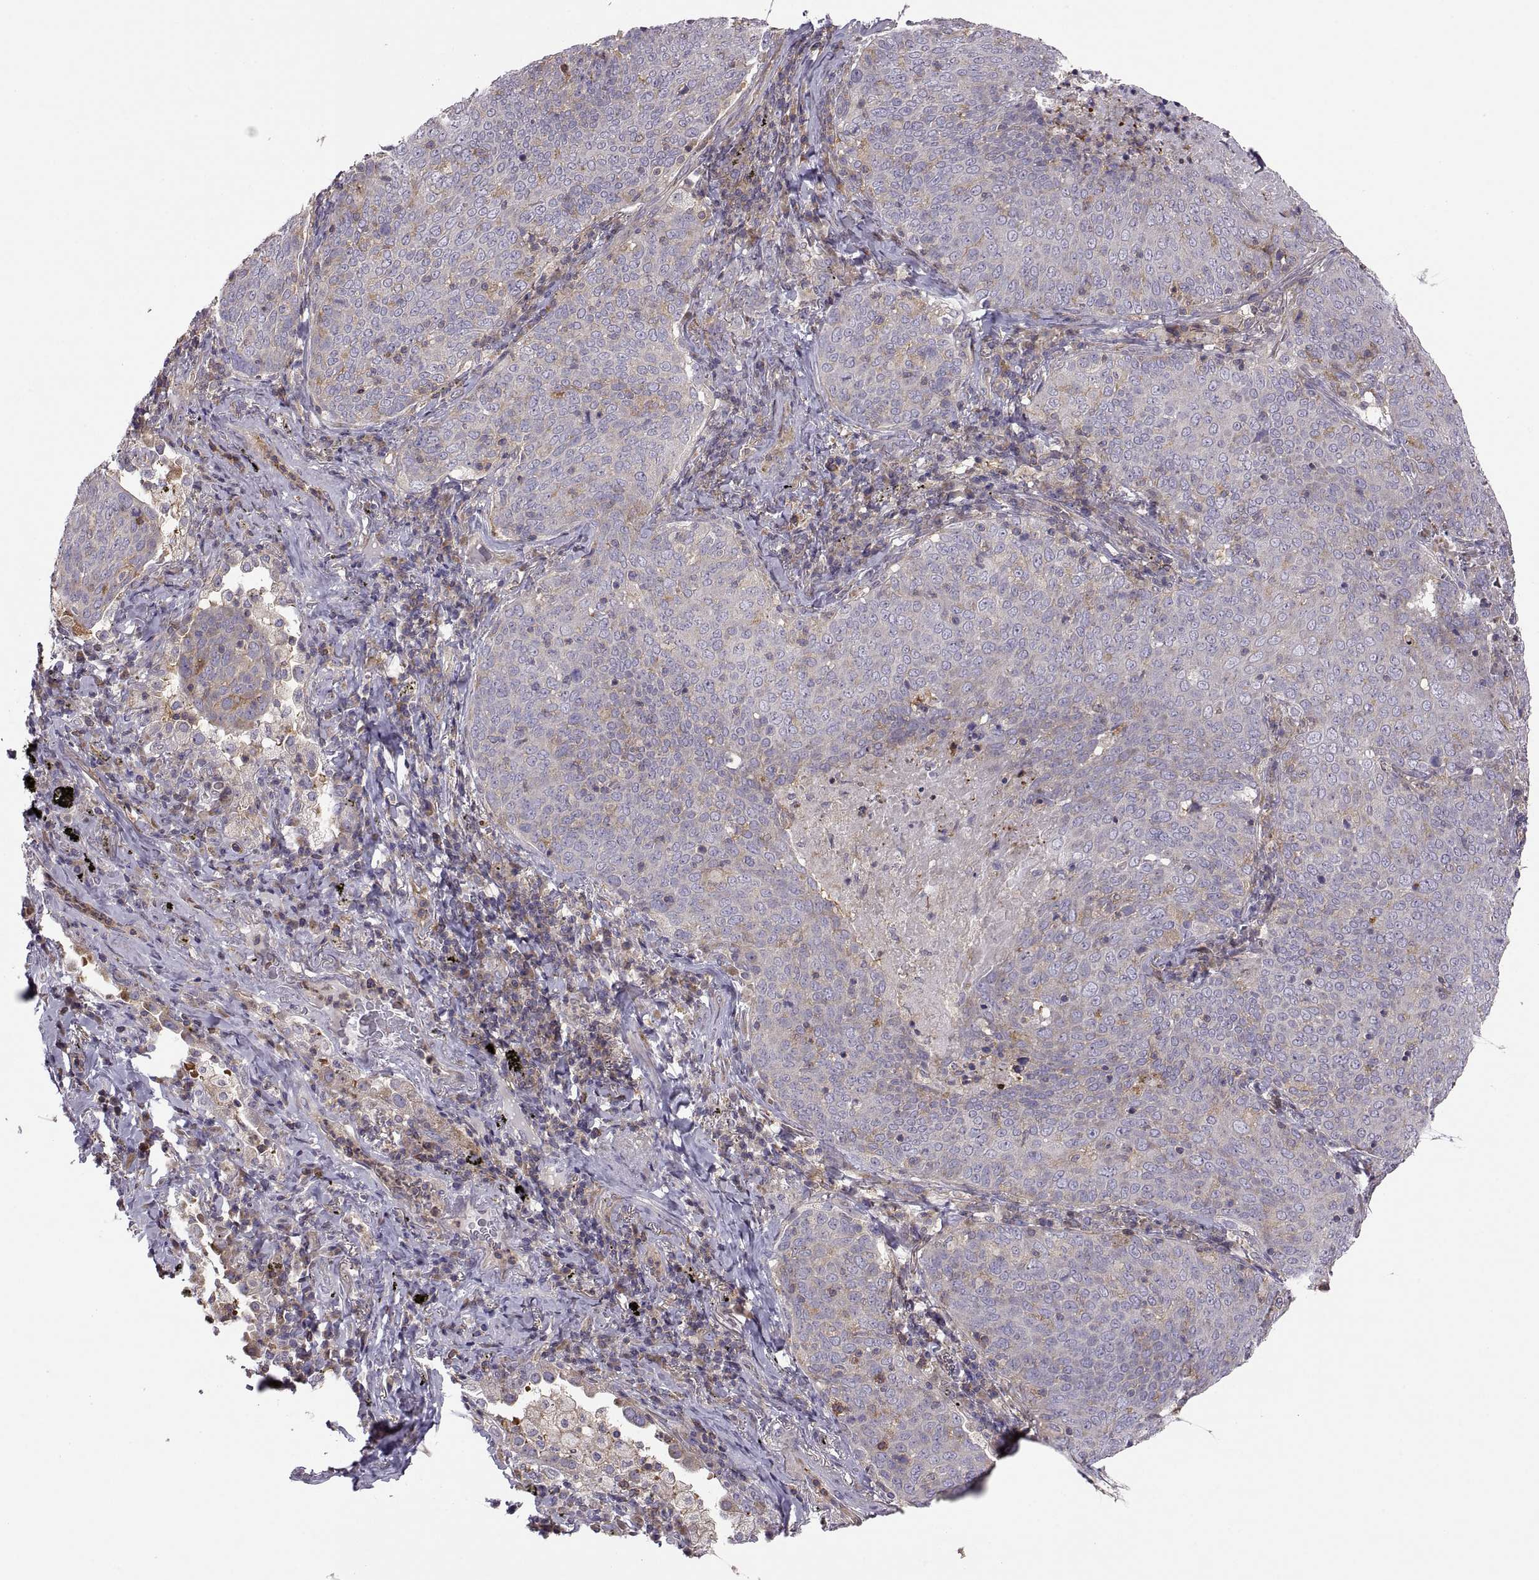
{"staining": {"intensity": "weak", "quantity": "<25%", "location": "cytoplasmic/membranous"}, "tissue": "lung cancer", "cell_type": "Tumor cells", "image_type": "cancer", "snomed": [{"axis": "morphology", "description": "Squamous cell carcinoma, NOS"}, {"axis": "topography", "description": "Lung"}], "caption": "This is a micrograph of IHC staining of lung squamous cell carcinoma, which shows no positivity in tumor cells.", "gene": "SPATA32", "patient": {"sex": "male", "age": 82}}